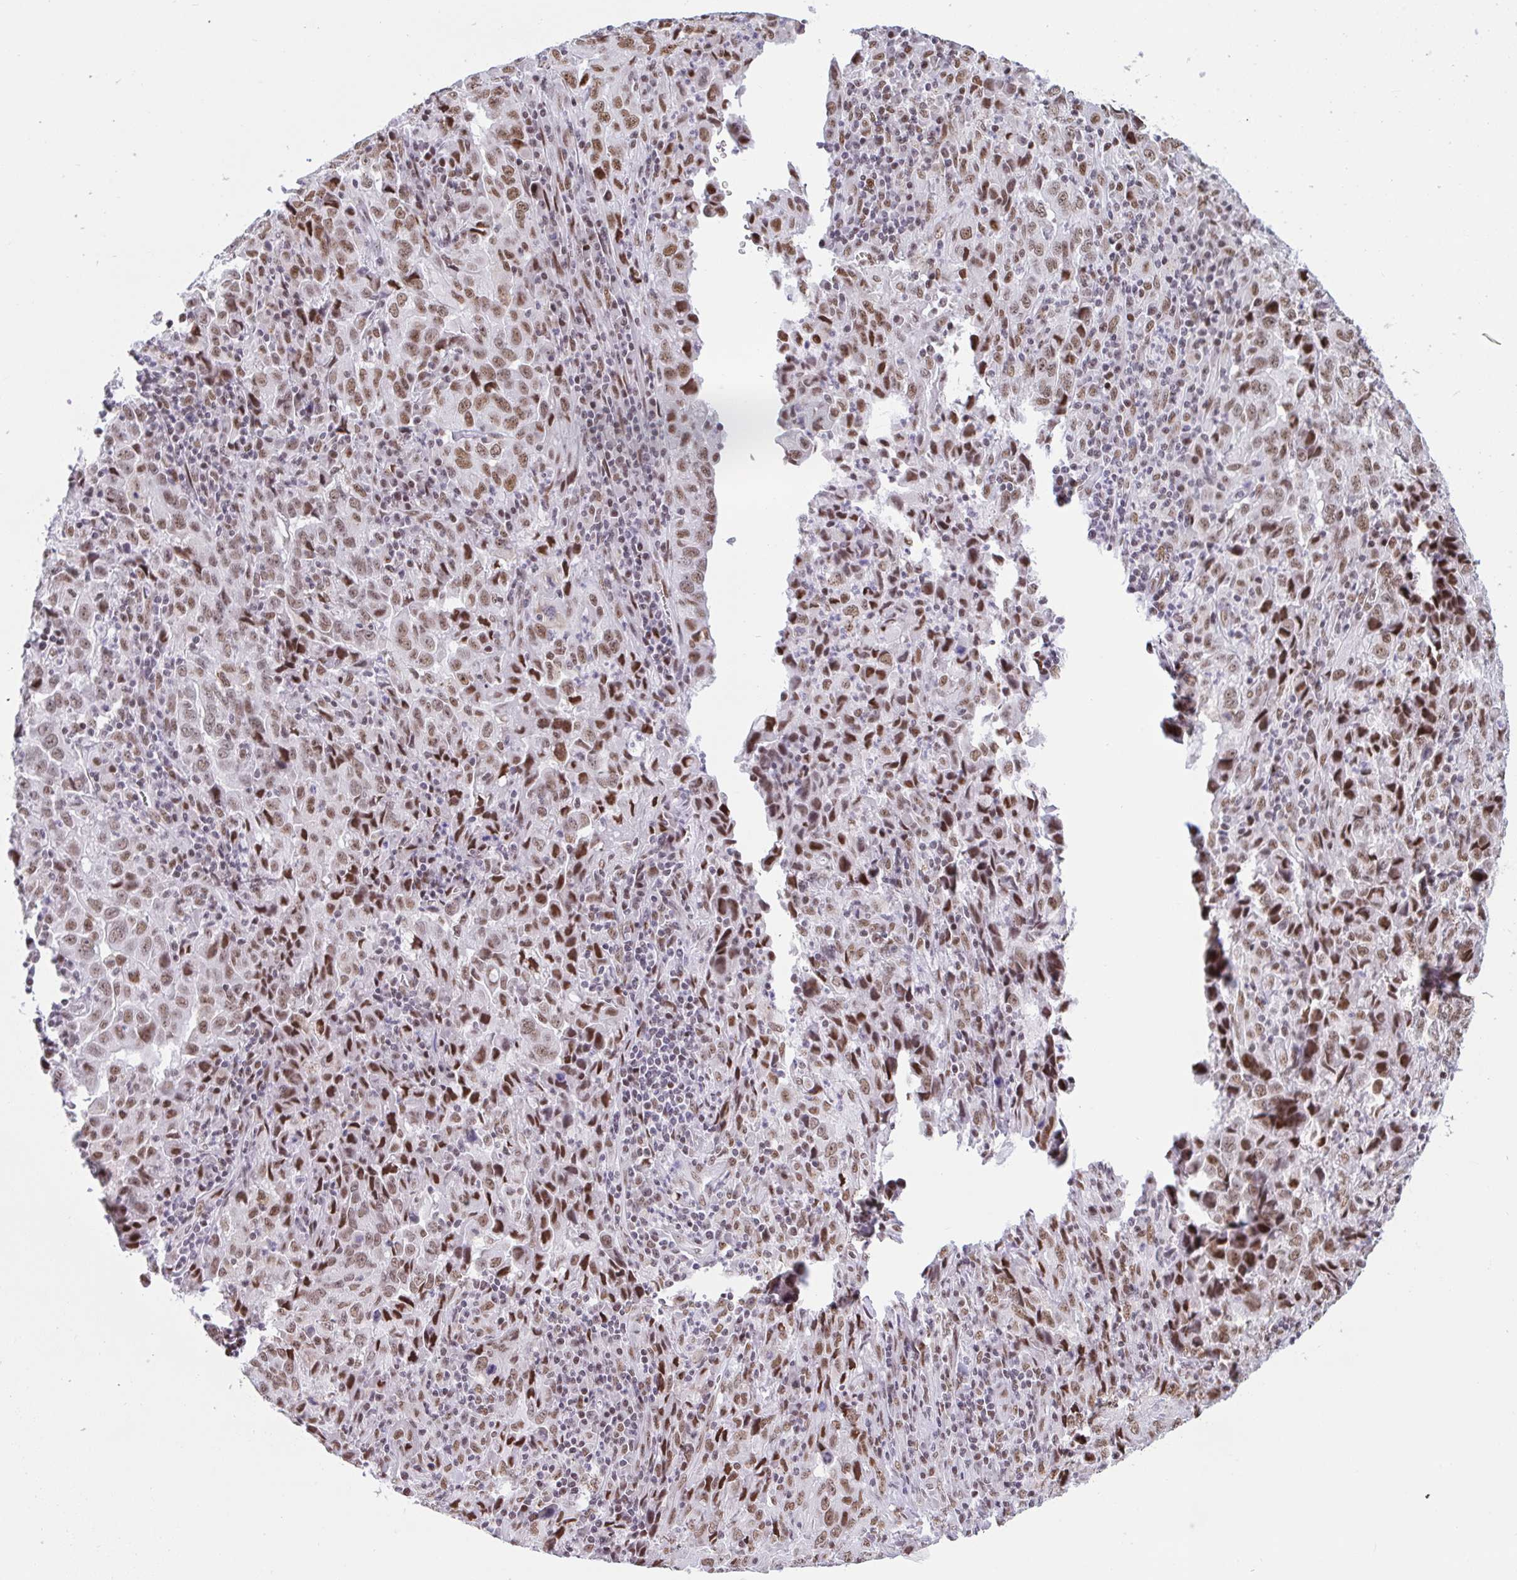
{"staining": {"intensity": "moderate", "quantity": ">75%", "location": "nuclear"}, "tissue": "lung cancer", "cell_type": "Tumor cells", "image_type": "cancer", "snomed": [{"axis": "morphology", "description": "Adenocarcinoma, NOS"}, {"axis": "topography", "description": "Lung"}], "caption": "Human adenocarcinoma (lung) stained with a brown dye demonstrates moderate nuclear positive expression in about >75% of tumor cells.", "gene": "CBFA2T2", "patient": {"sex": "male", "age": 67}}